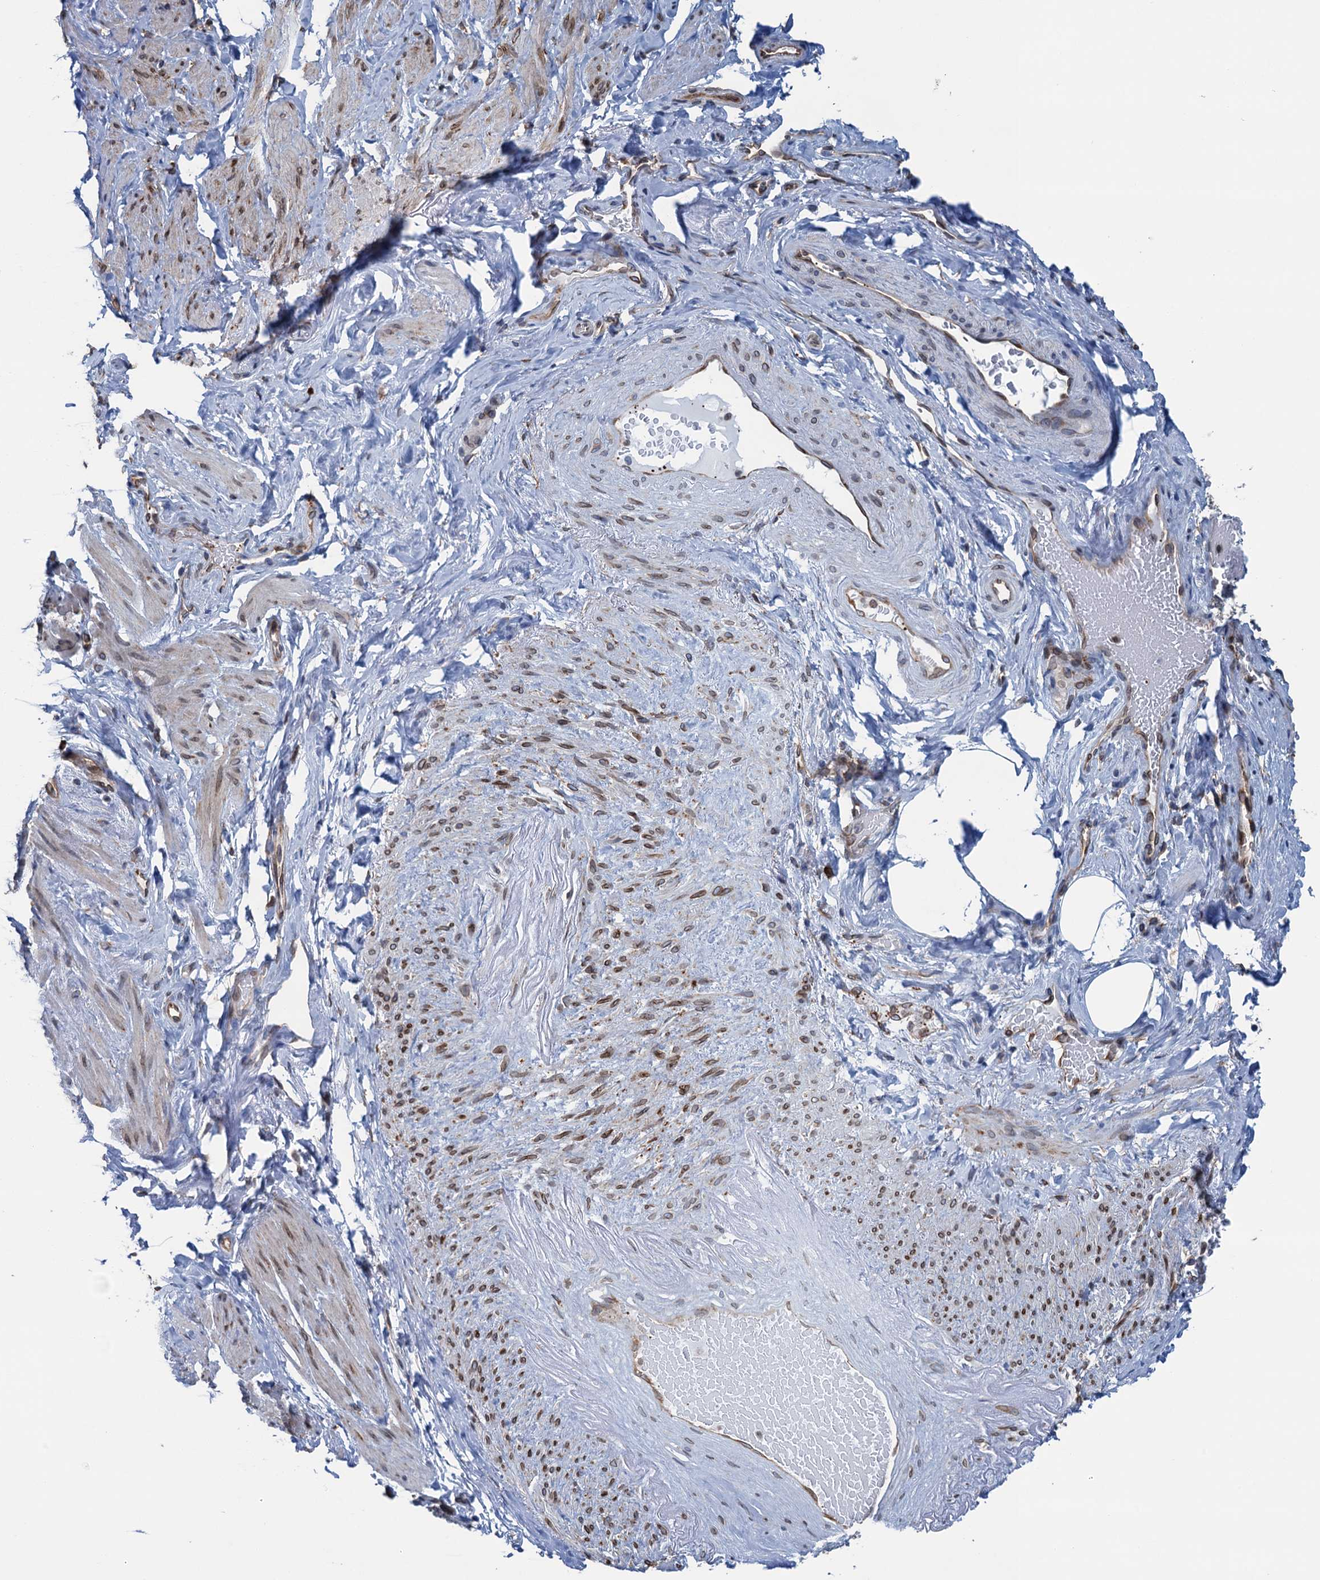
{"staining": {"intensity": "moderate", "quantity": "25%-75%", "location": "nuclear"}, "tissue": "smooth muscle", "cell_type": "Smooth muscle cells", "image_type": "normal", "snomed": [{"axis": "morphology", "description": "Normal tissue, NOS"}, {"axis": "topography", "description": "Smooth muscle"}, {"axis": "topography", "description": "Peripheral nerve tissue"}], "caption": "Approximately 25%-75% of smooth muscle cells in unremarkable human smooth muscle show moderate nuclear protein staining as visualized by brown immunohistochemical staining.", "gene": "TMEM205", "patient": {"sex": "male", "age": 69}}